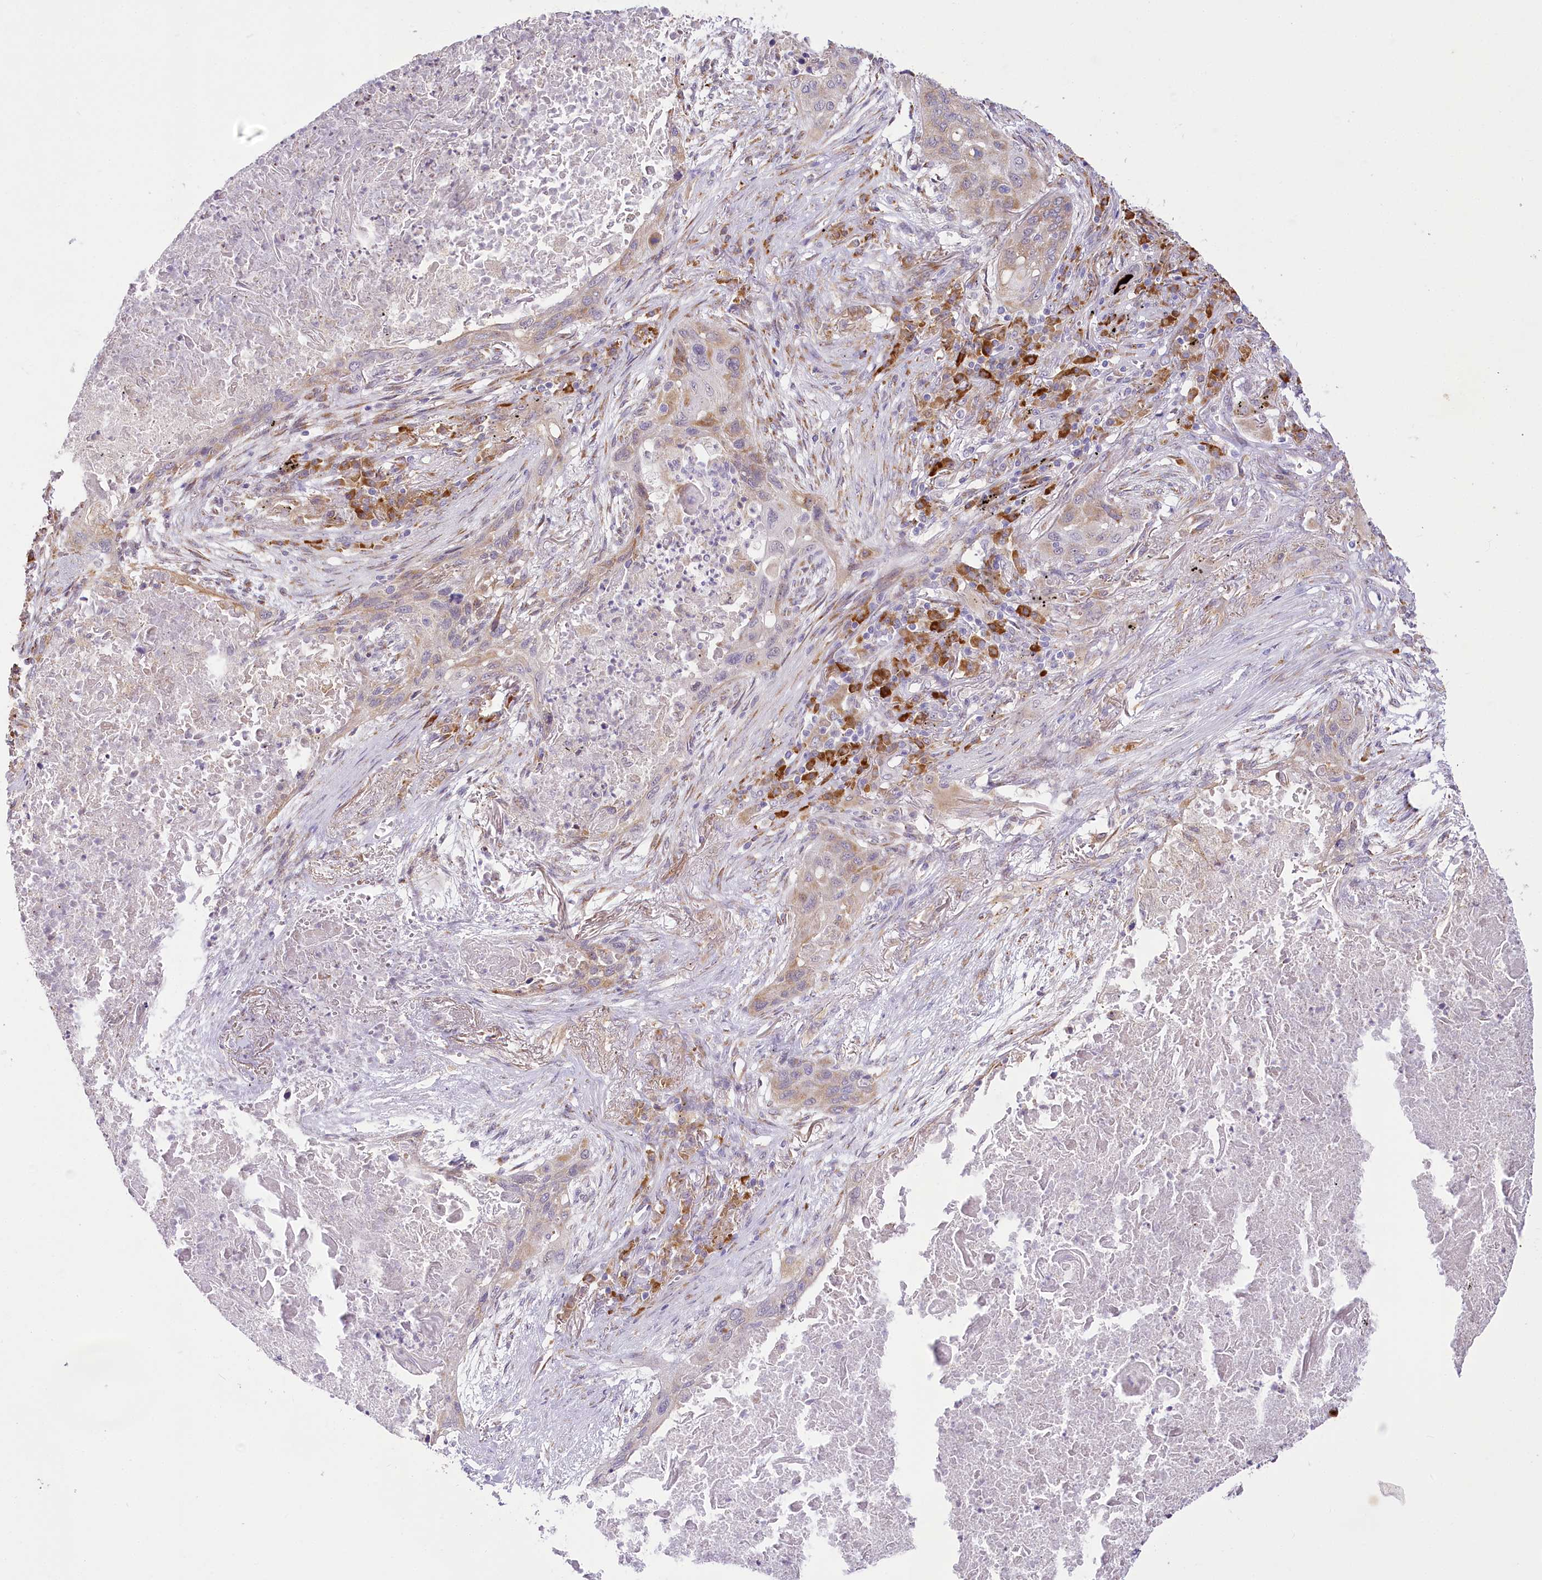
{"staining": {"intensity": "weak", "quantity": ">75%", "location": "cytoplasmic/membranous"}, "tissue": "lung cancer", "cell_type": "Tumor cells", "image_type": "cancer", "snomed": [{"axis": "morphology", "description": "Squamous cell carcinoma, NOS"}, {"axis": "topography", "description": "Lung"}], "caption": "A histopathology image showing weak cytoplasmic/membranous staining in about >75% of tumor cells in lung cancer, as visualized by brown immunohistochemical staining.", "gene": "NCKAP5", "patient": {"sex": "female", "age": 63}}